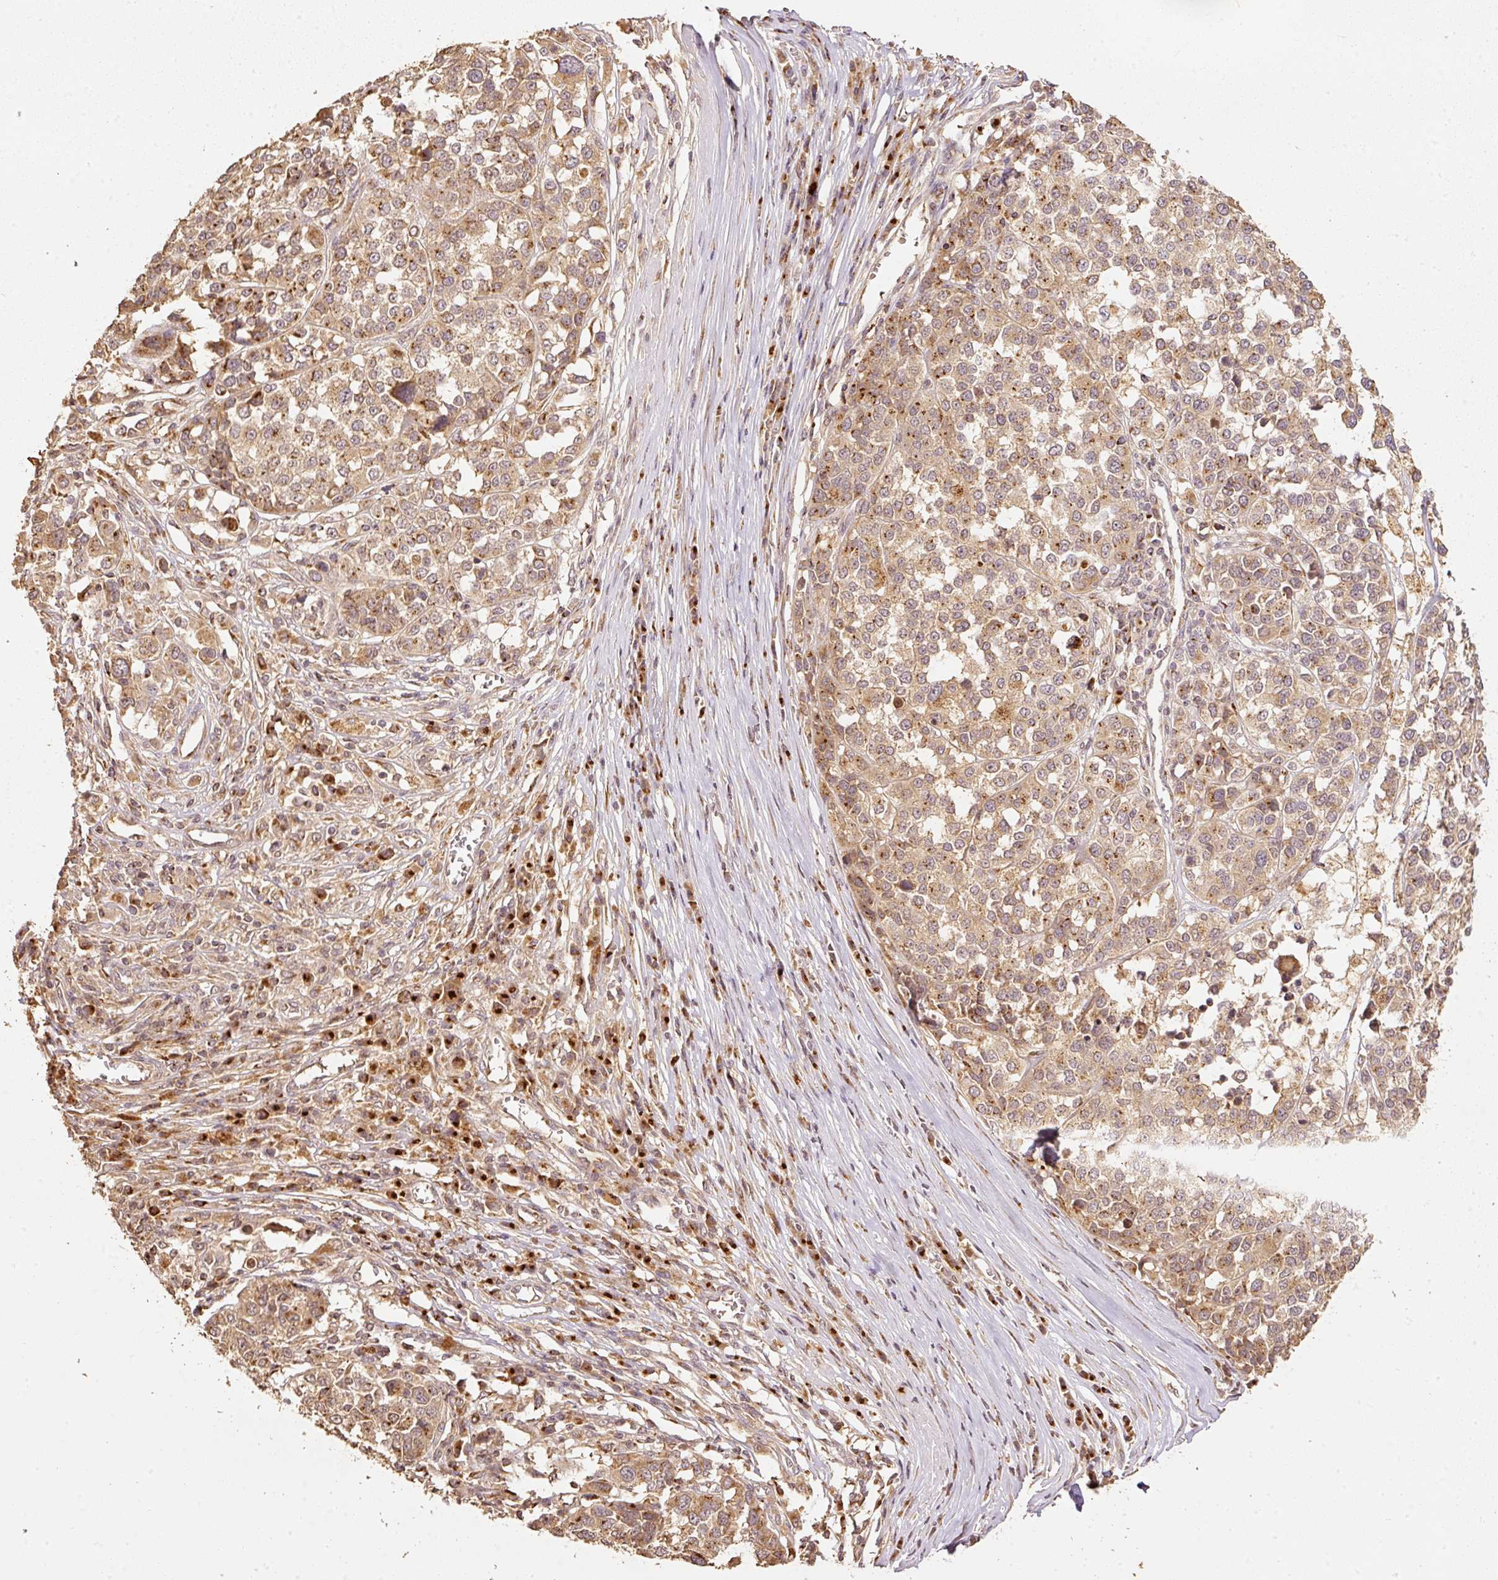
{"staining": {"intensity": "moderate", "quantity": ">75%", "location": "cytoplasmic/membranous"}, "tissue": "melanoma", "cell_type": "Tumor cells", "image_type": "cancer", "snomed": [{"axis": "morphology", "description": "Malignant melanoma, Metastatic site"}, {"axis": "topography", "description": "Lymph node"}], "caption": "Immunohistochemical staining of human malignant melanoma (metastatic site) demonstrates moderate cytoplasmic/membranous protein positivity in approximately >75% of tumor cells. The staining is performed using DAB brown chromogen to label protein expression. The nuclei are counter-stained blue using hematoxylin.", "gene": "FUT8", "patient": {"sex": "male", "age": 44}}